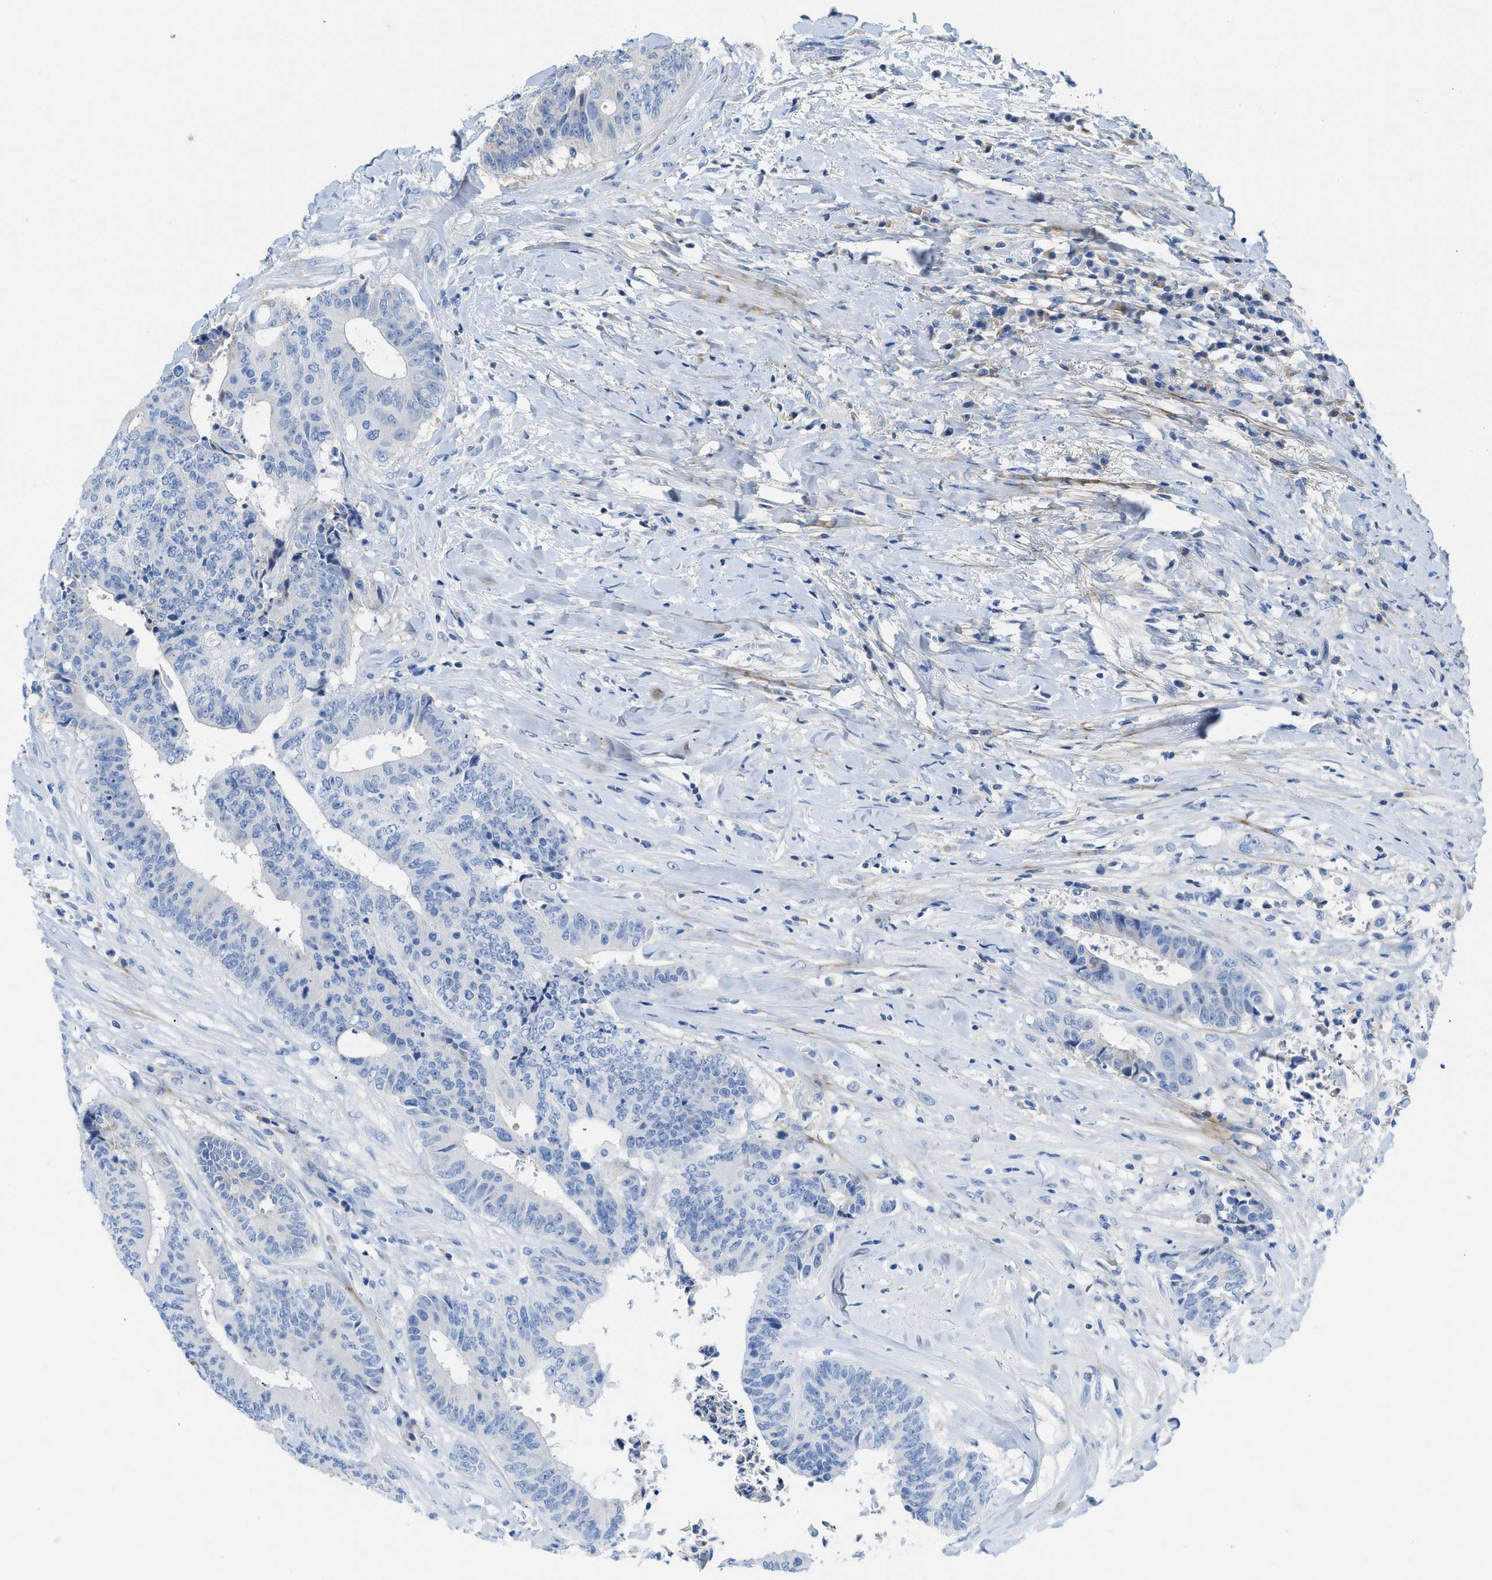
{"staining": {"intensity": "negative", "quantity": "none", "location": "none"}, "tissue": "colorectal cancer", "cell_type": "Tumor cells", "image_type": "cancer", "snomed": [{"axis": "morphology", "description": "Adenocarcinoma, NOS"}, {"axis": "topography", "description": "Rectum"}], "caption": "Tumor cells show no significant protein positivity in colorectal cancer.", "gene": "COL3A1", "patient": {"sex": "male", "age": 72}}